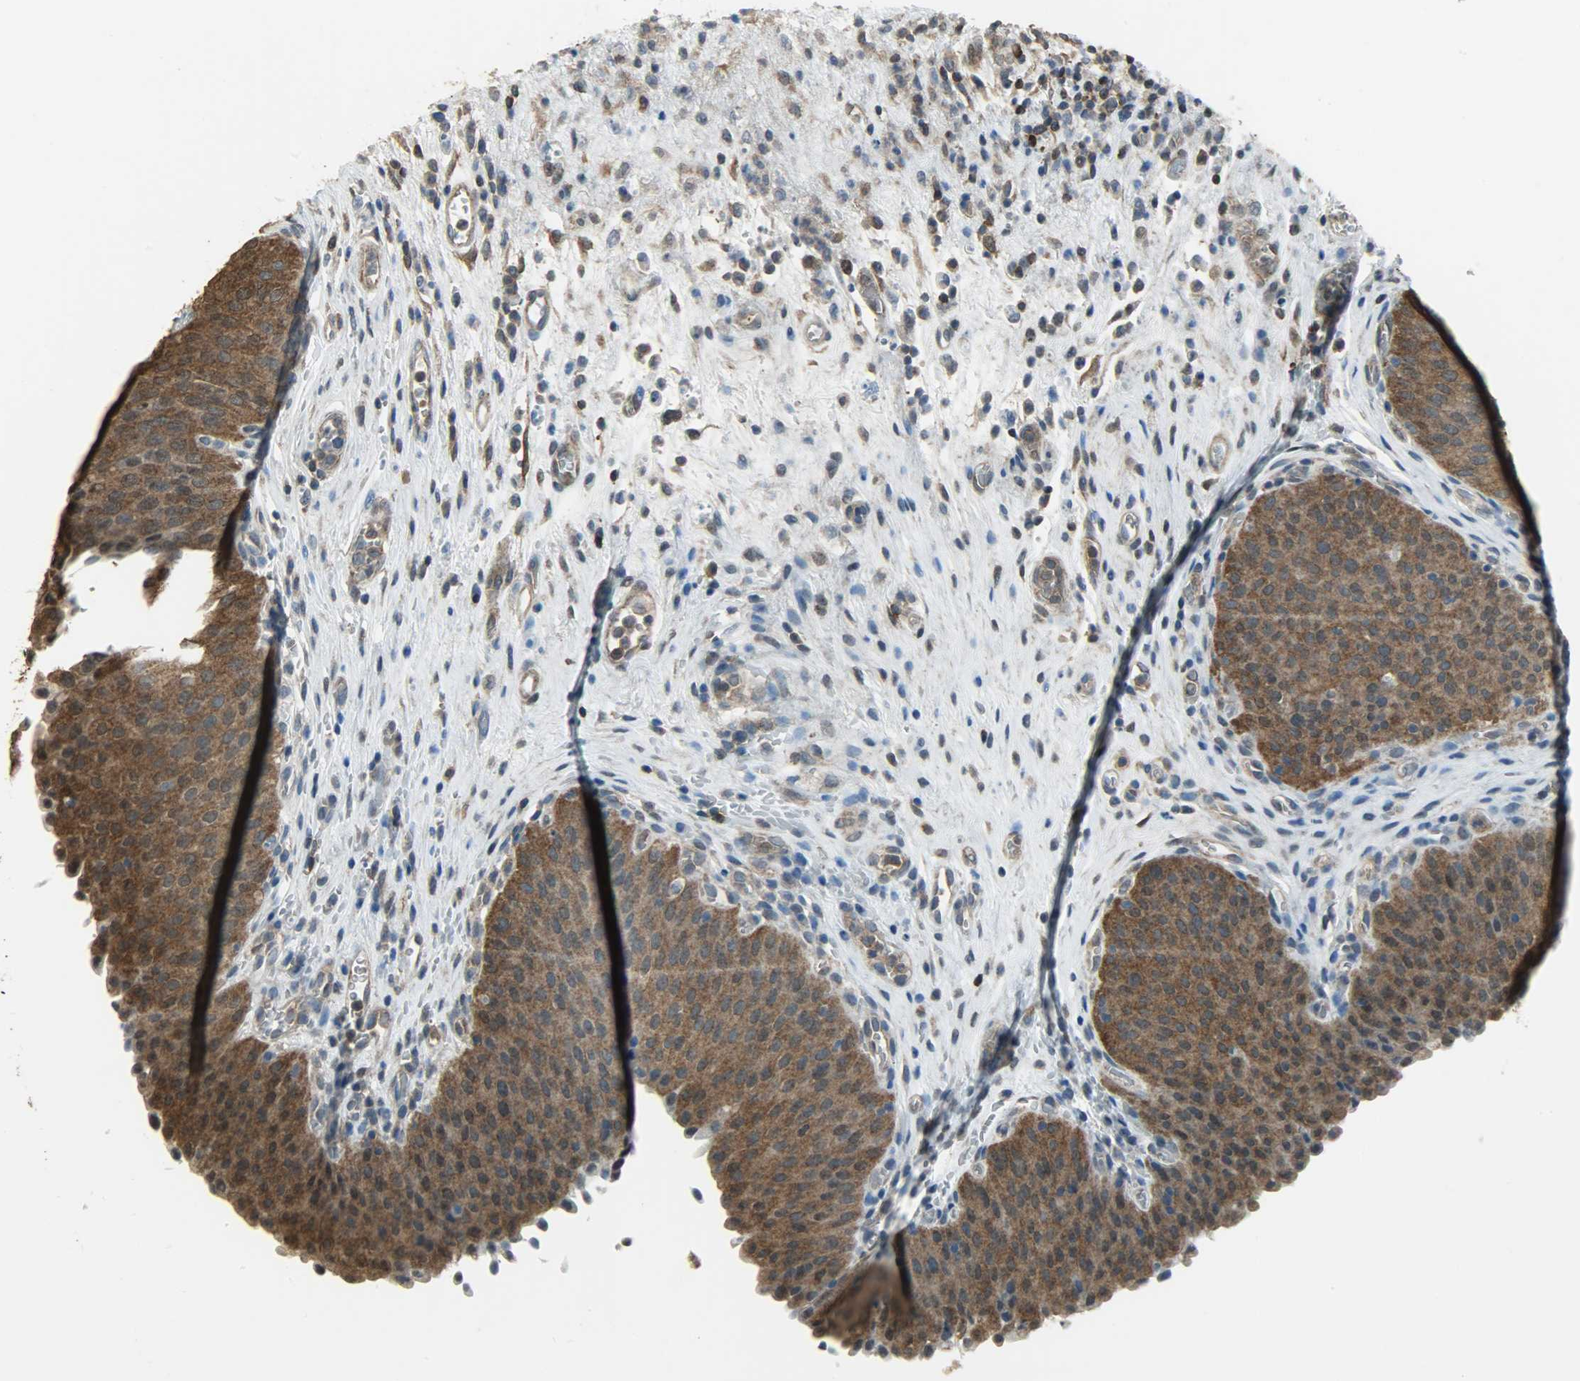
{"staining": {"intensity": "strong", "quantity": ">75%", "location": "cytoplasmic/membranous,nuclear"}, "tissue": "urinary bladder", "cell_type": "Urothelial cells", "image_type": "normal", "snomed": [{"axis": "morphology", "description": "Normal tissue, NOS"}, {"axis": "morphology", "description": "Dysplasia, NOS"}, {"axis": "topography", "description": "Urinary bladder"}], "caption": "Immunohistochemistry (IHC) of unremarkable urinary bladder exhibits high levels of strong cytoplasmic/membranous,nuclear expression in about >75% of urothelial cells. The staining was performed using DAB, with brown indicating positive protein expression. Nuclei are stained blue with hematoxylin.", "gene": "LDHB", "patient": {"sex": "male", "age": 35}}